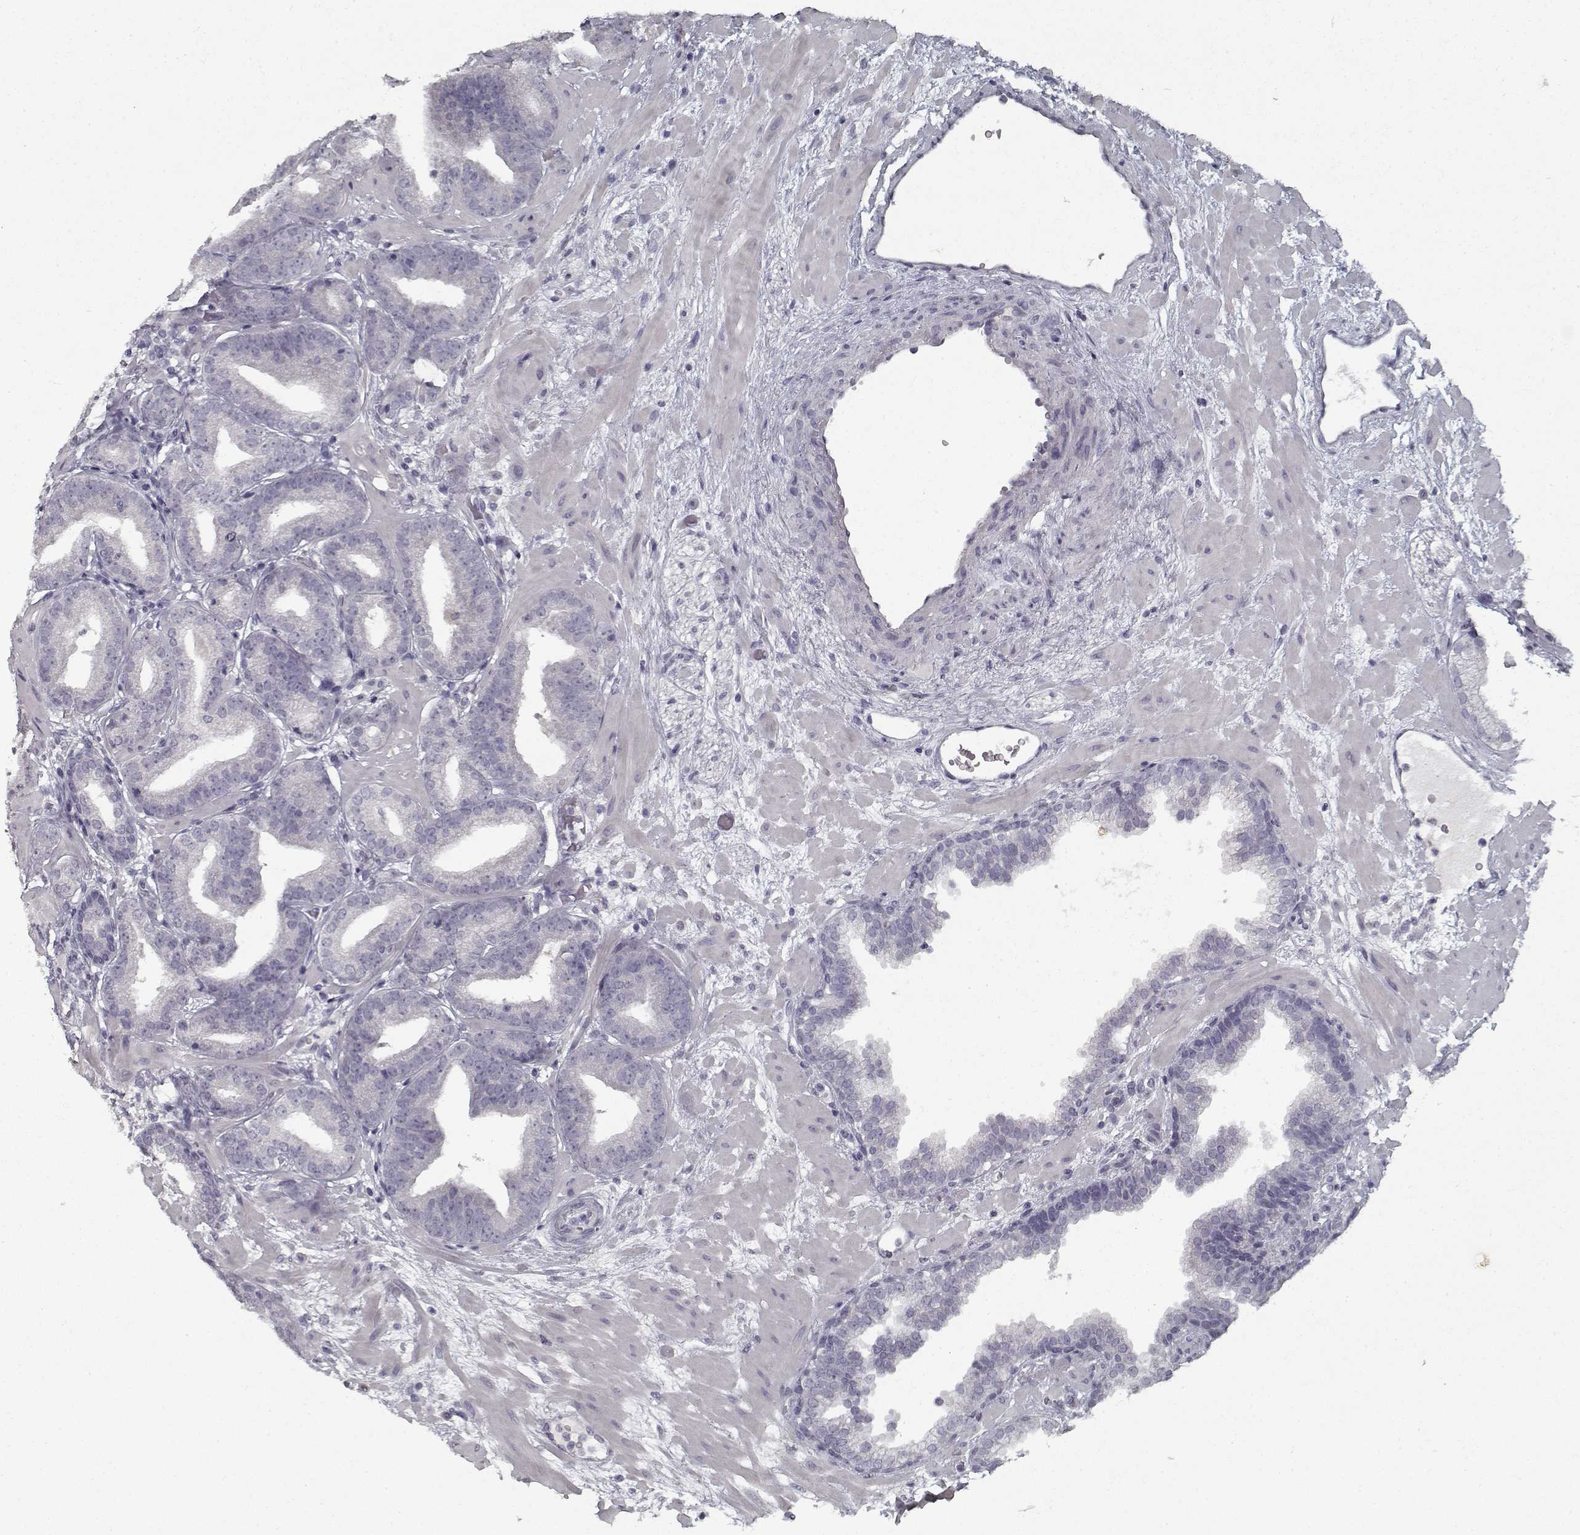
{"staining": {"intensity": "negative", "quantity": "none", "location": "none"}, "tissue": "prostate cancer", "cell_type": "Tumor cells", "image_type": "cancer", "snomed": [{"axis": "morphology", "description": "Adenocarcinoma, Low grade"}, {"axis": "topography", "description": "Prostate"}], "caption": "Prostate cancer (low-grade adenocarcinoma) was stained to show a protein in brown. There is no significant staining in tumor cells.", "gene": "GAD2", "patient": {"sex": "male", "age": 68}}